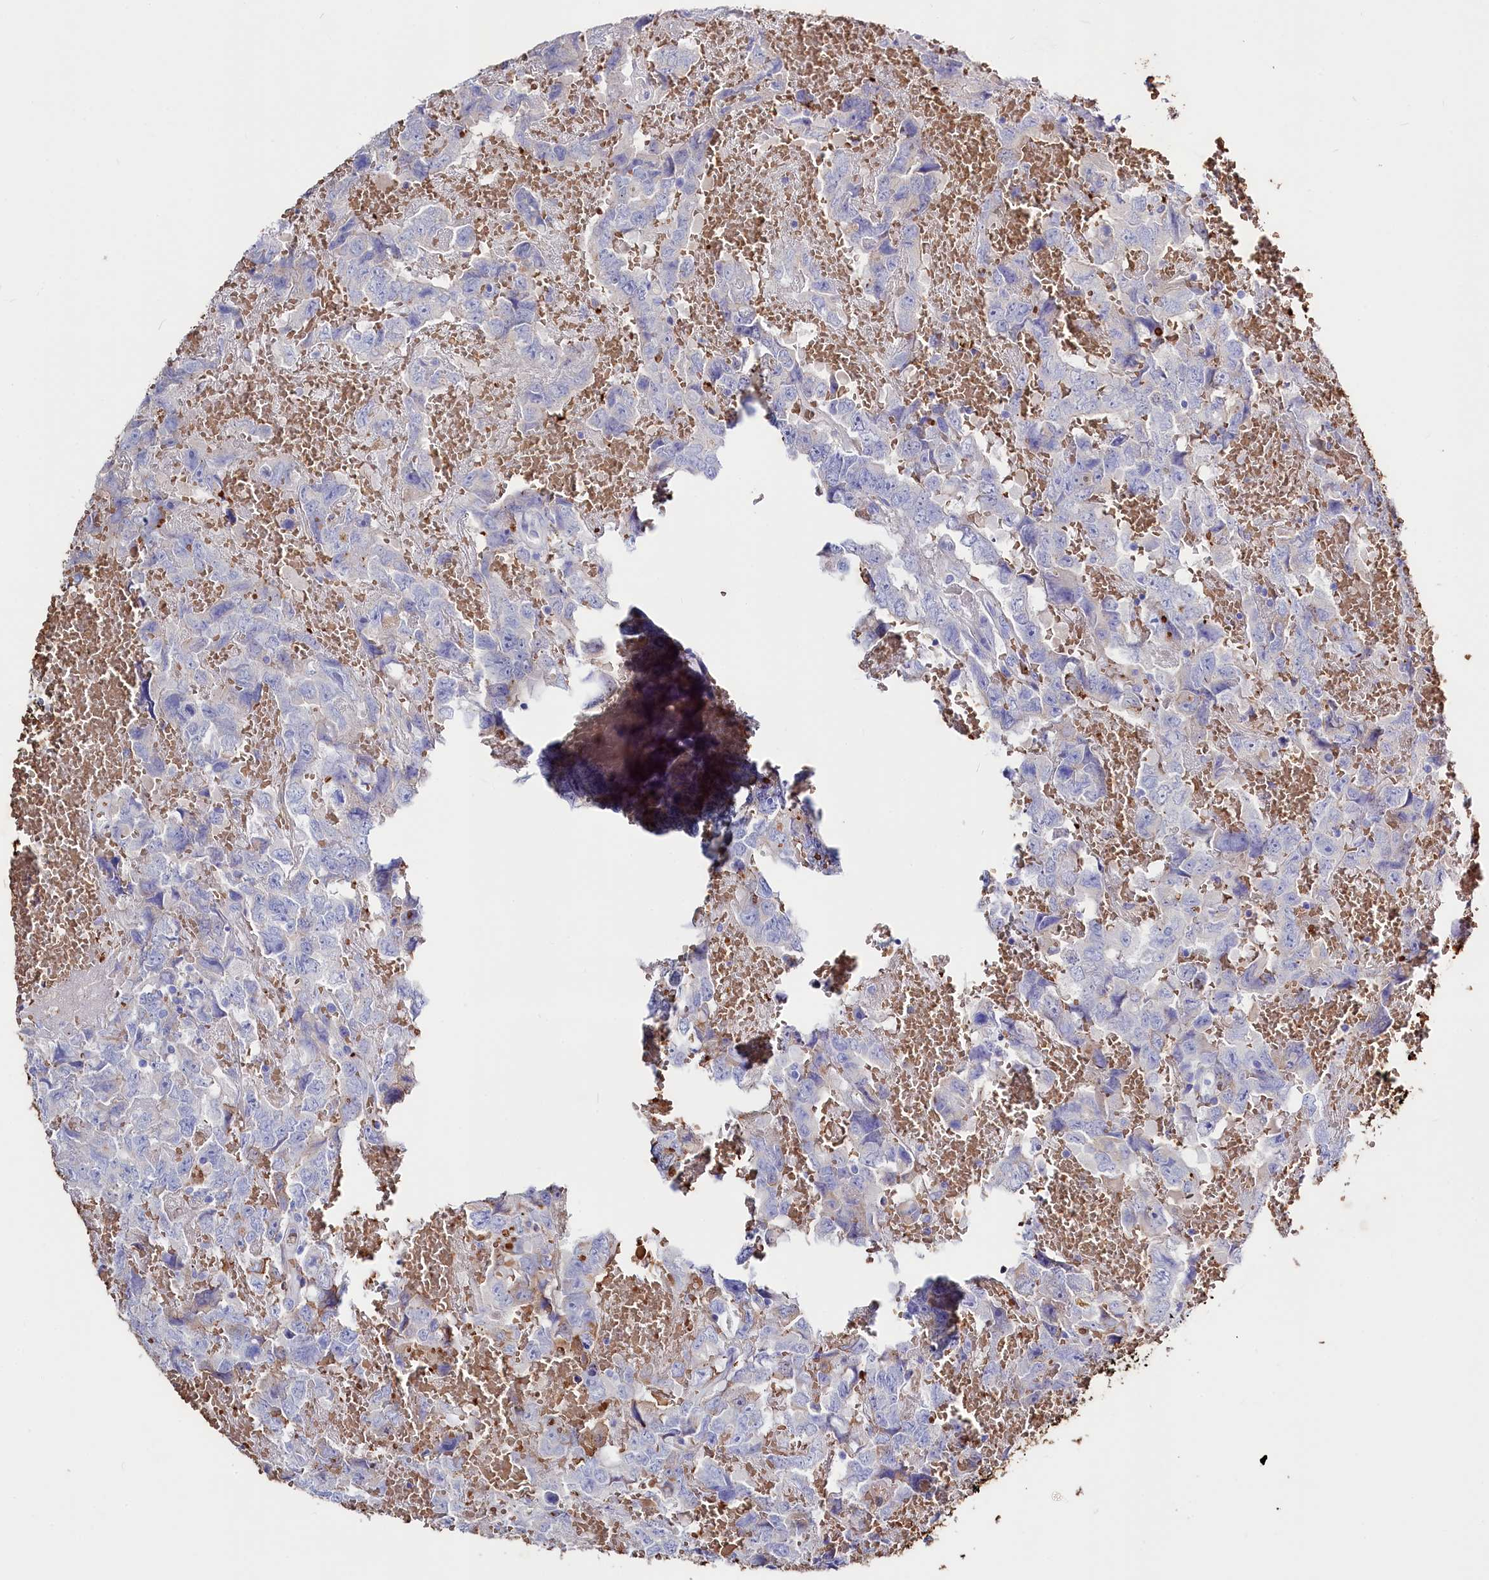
{"staining": {"intensity": "moderate", "quantity": "<25%", "location": "cytoplasmic/membranous"}, "tissue": "testis cancer", "cell_type": "Tumor cells", "image_type": "cancer", "snomed": [{"axis": "morphology", "description": "Carcinoma, Embryonal, NOS"}, {"axis": "topography", "description": "Testis"}], "caption": "This image displays immunohistochemistry staining of testis cancer (embryonal carcinoma), with low moderate cytoplasmic/membranous expression in about <25% of tumor cells.", "gene": "RPUSD3", "patient": {"sex": "male", "age": 45}}